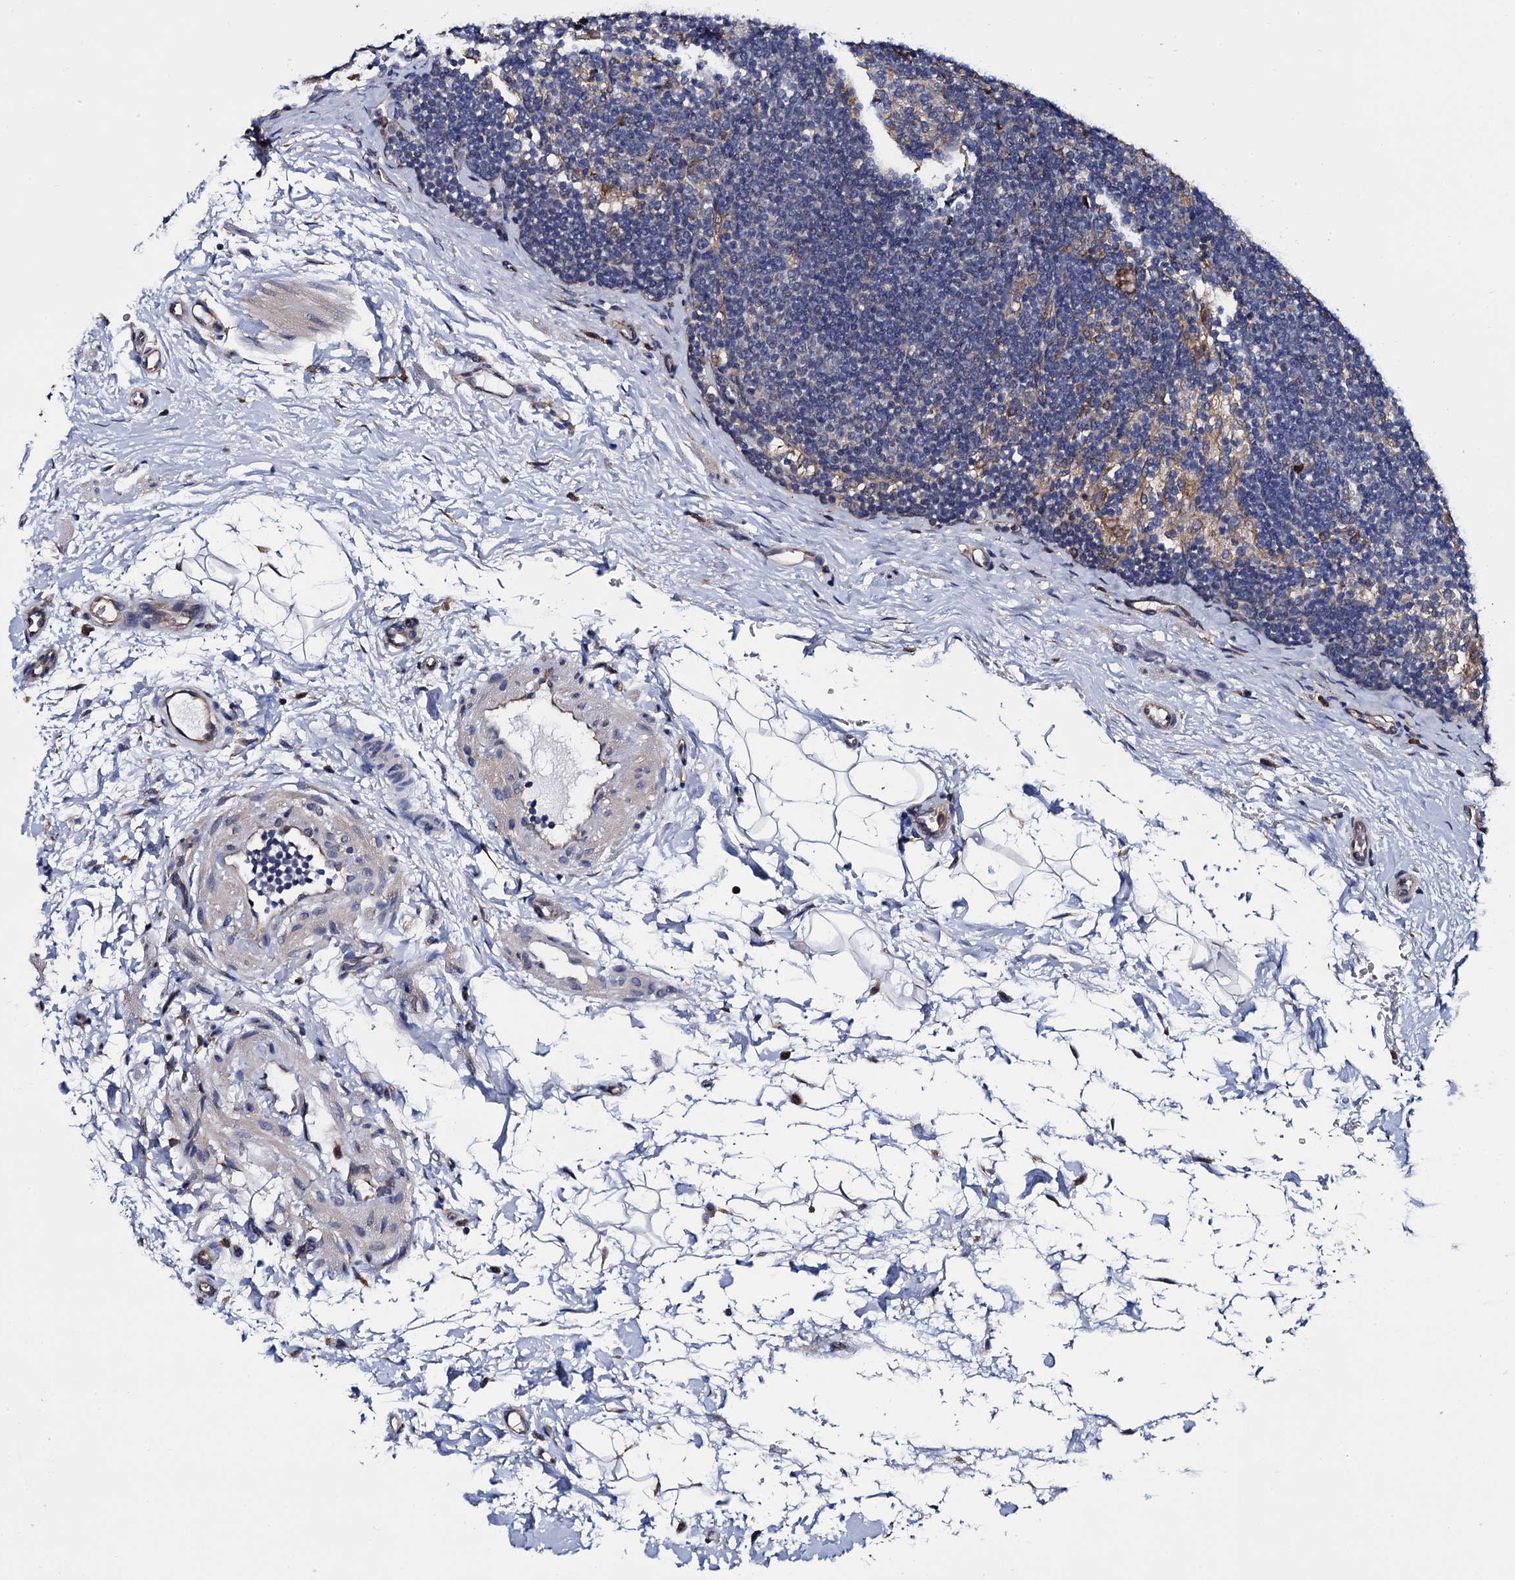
{"staining": {"intensity": "moderate", "quantity": "<25%", "location": "cytoplasmic/membranous"}, "tissue": "lymph node", "cell_type": "Germinal center cells", "image_type": "normal", "snomed": [{"axis": "morphology", "description": "Normal tissue, NOS"}, {"axis": "topography", "description": "Lymph node"}], "caption": "Moderate cytoplasmic/membranous protein staining is present in approximately <25% of germinal center cells in lymph node. (DAB = brown stain, brightfield microscopy at high magnification).", "gene": "PGLS", "patient": {"sex": "female", "age": 22}}